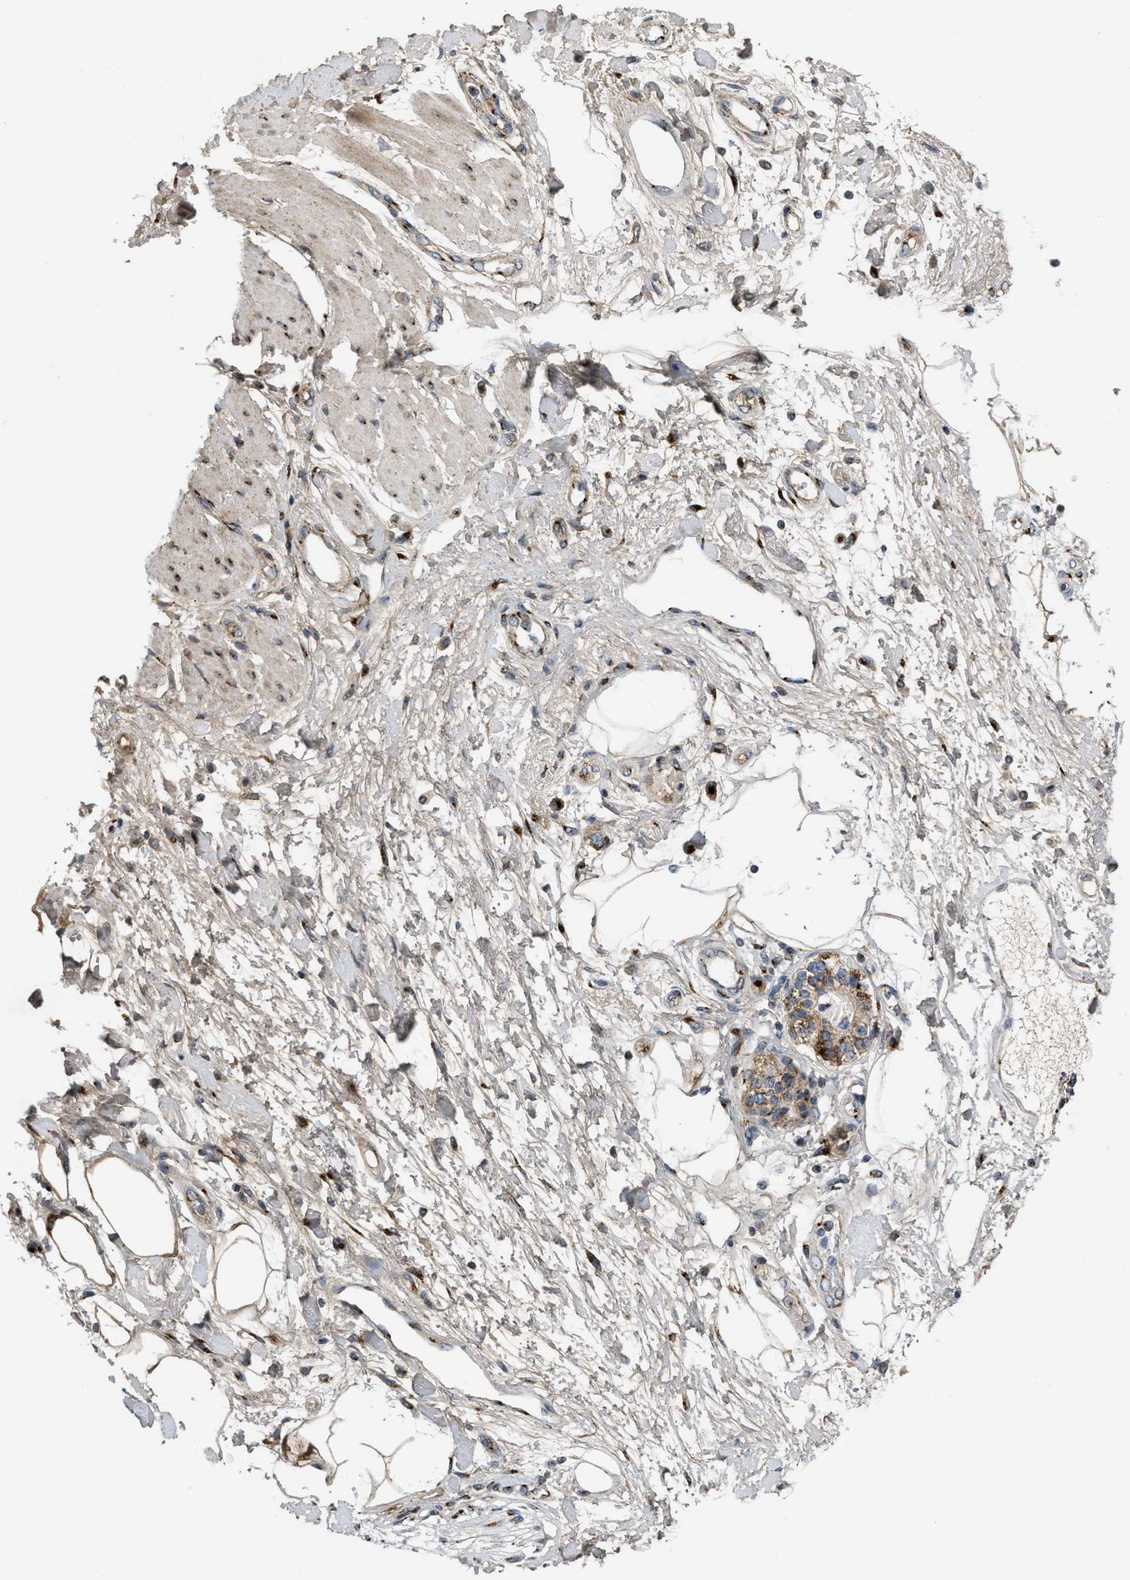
{"staining": {"intensity": "moderate", "quantity": ">75%", "location": "cytoplasmic/membranous"}, "tissue": "adipose tissue", "cell_type": "Adipocytes", "image_type": "normal", "snomed": [{"axis": "morphology", "description": "Normal tissue, NOS"}, {"axis": "morphology", "description": "Adenocarcinoma, NOS"}, {"axis": "topography", "description": "Duodenum"}, {"axis": "topography", "description": "Peripheral nerve tissue"}], "caption": "Brown immunohistochemical staining in normal human adipose tissue displays moderate cytoplasmic/membranous positivity in about >75% of adipocytes.", "gene": "ZNF70", "patient": {"sex": "female", "age": 60}}